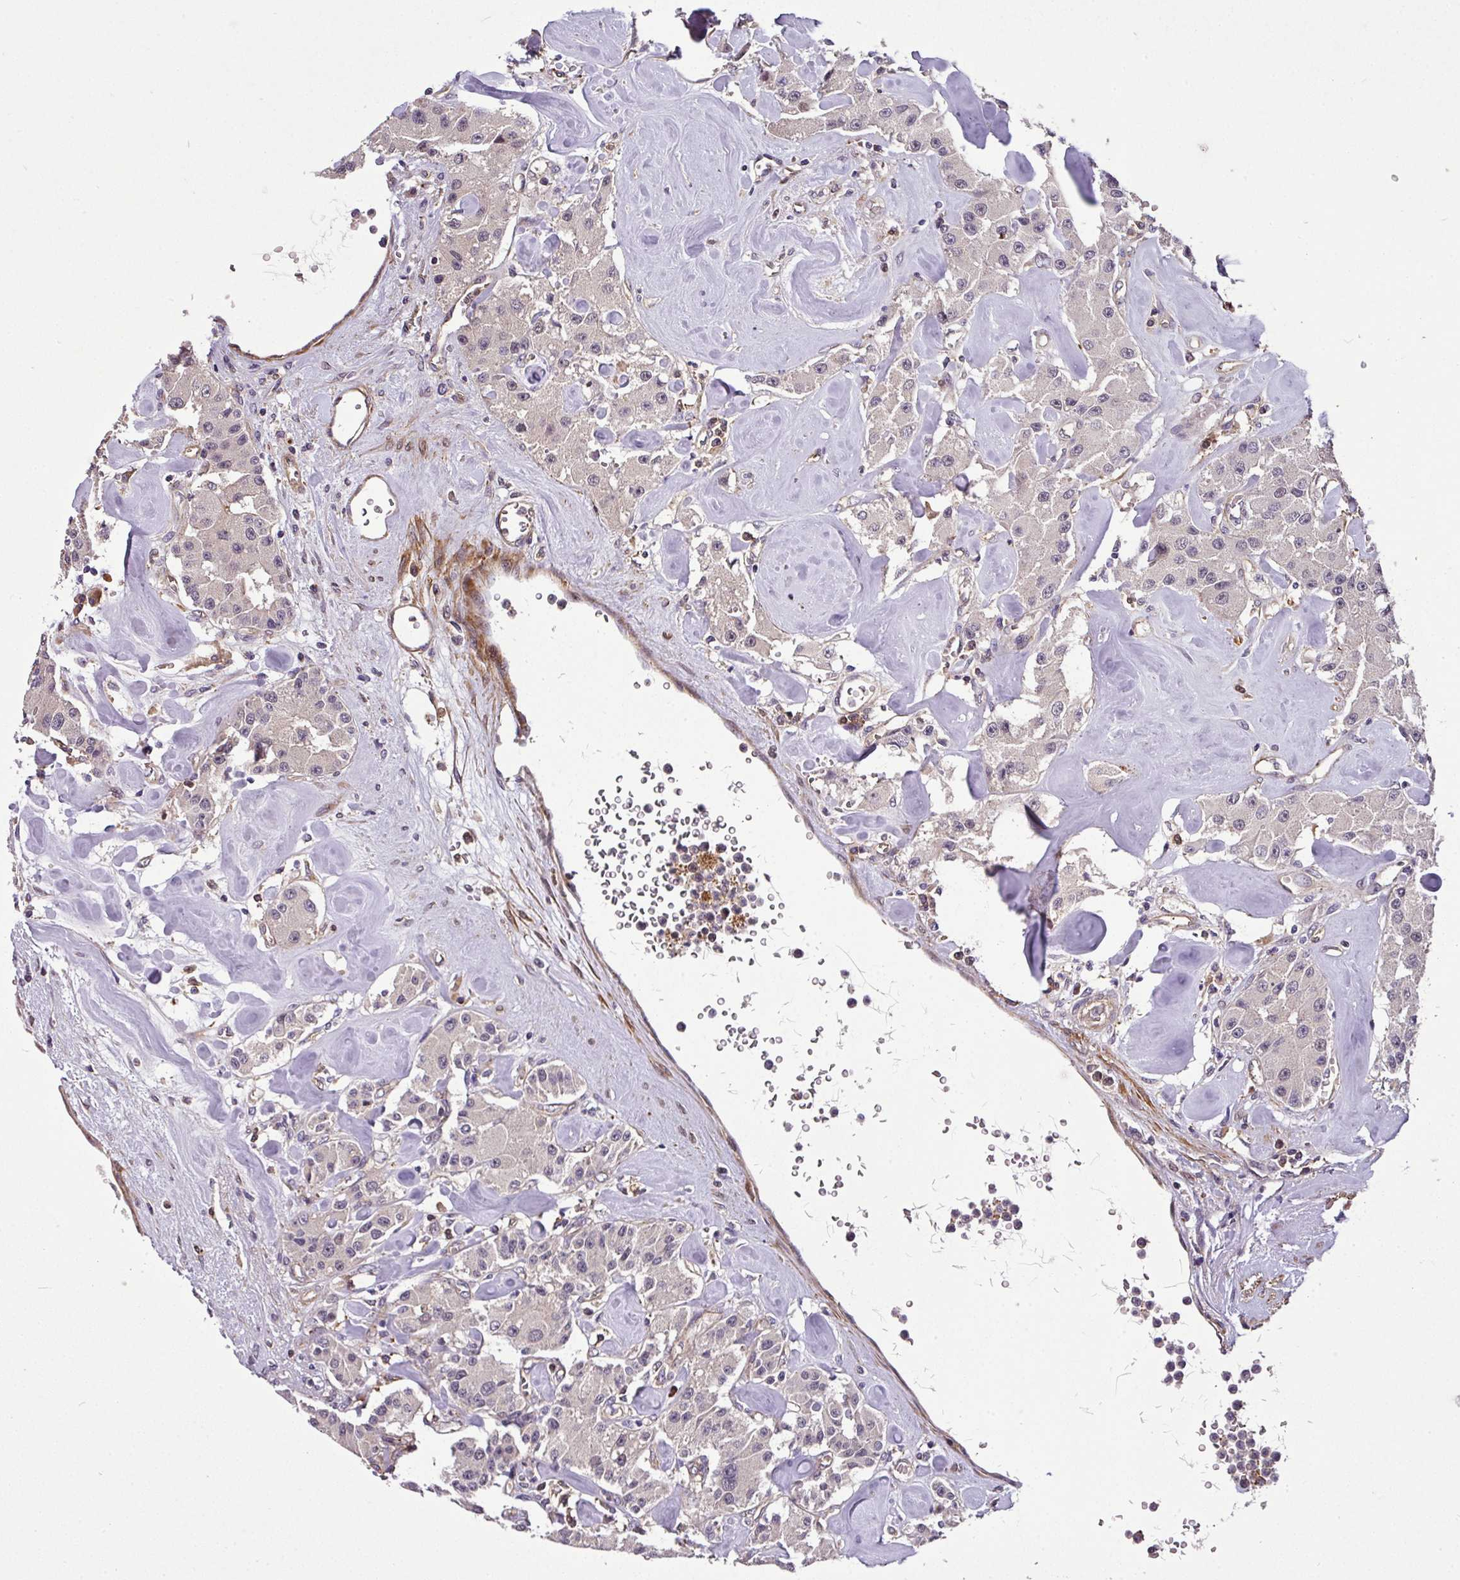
{"staining": {"intensity": "negative", "quantity": "none", "location": "none"}, "tissue": "carcinoid", "cell_type": "Tumor cells", "image_type": "cancer", "snomed": [{"axis": "morphology", "description": "Carcinoid, malignant, NOS"}, {"axis": "topography", "description": "Pancreas"}], "caption": "Carcinoid was stained to show a protein in brown. There is no significant expression in tumor cells. Nuclei are stained in blue.", "gene": "CASS4", "patient": {"sex": "male", "age": 41}}